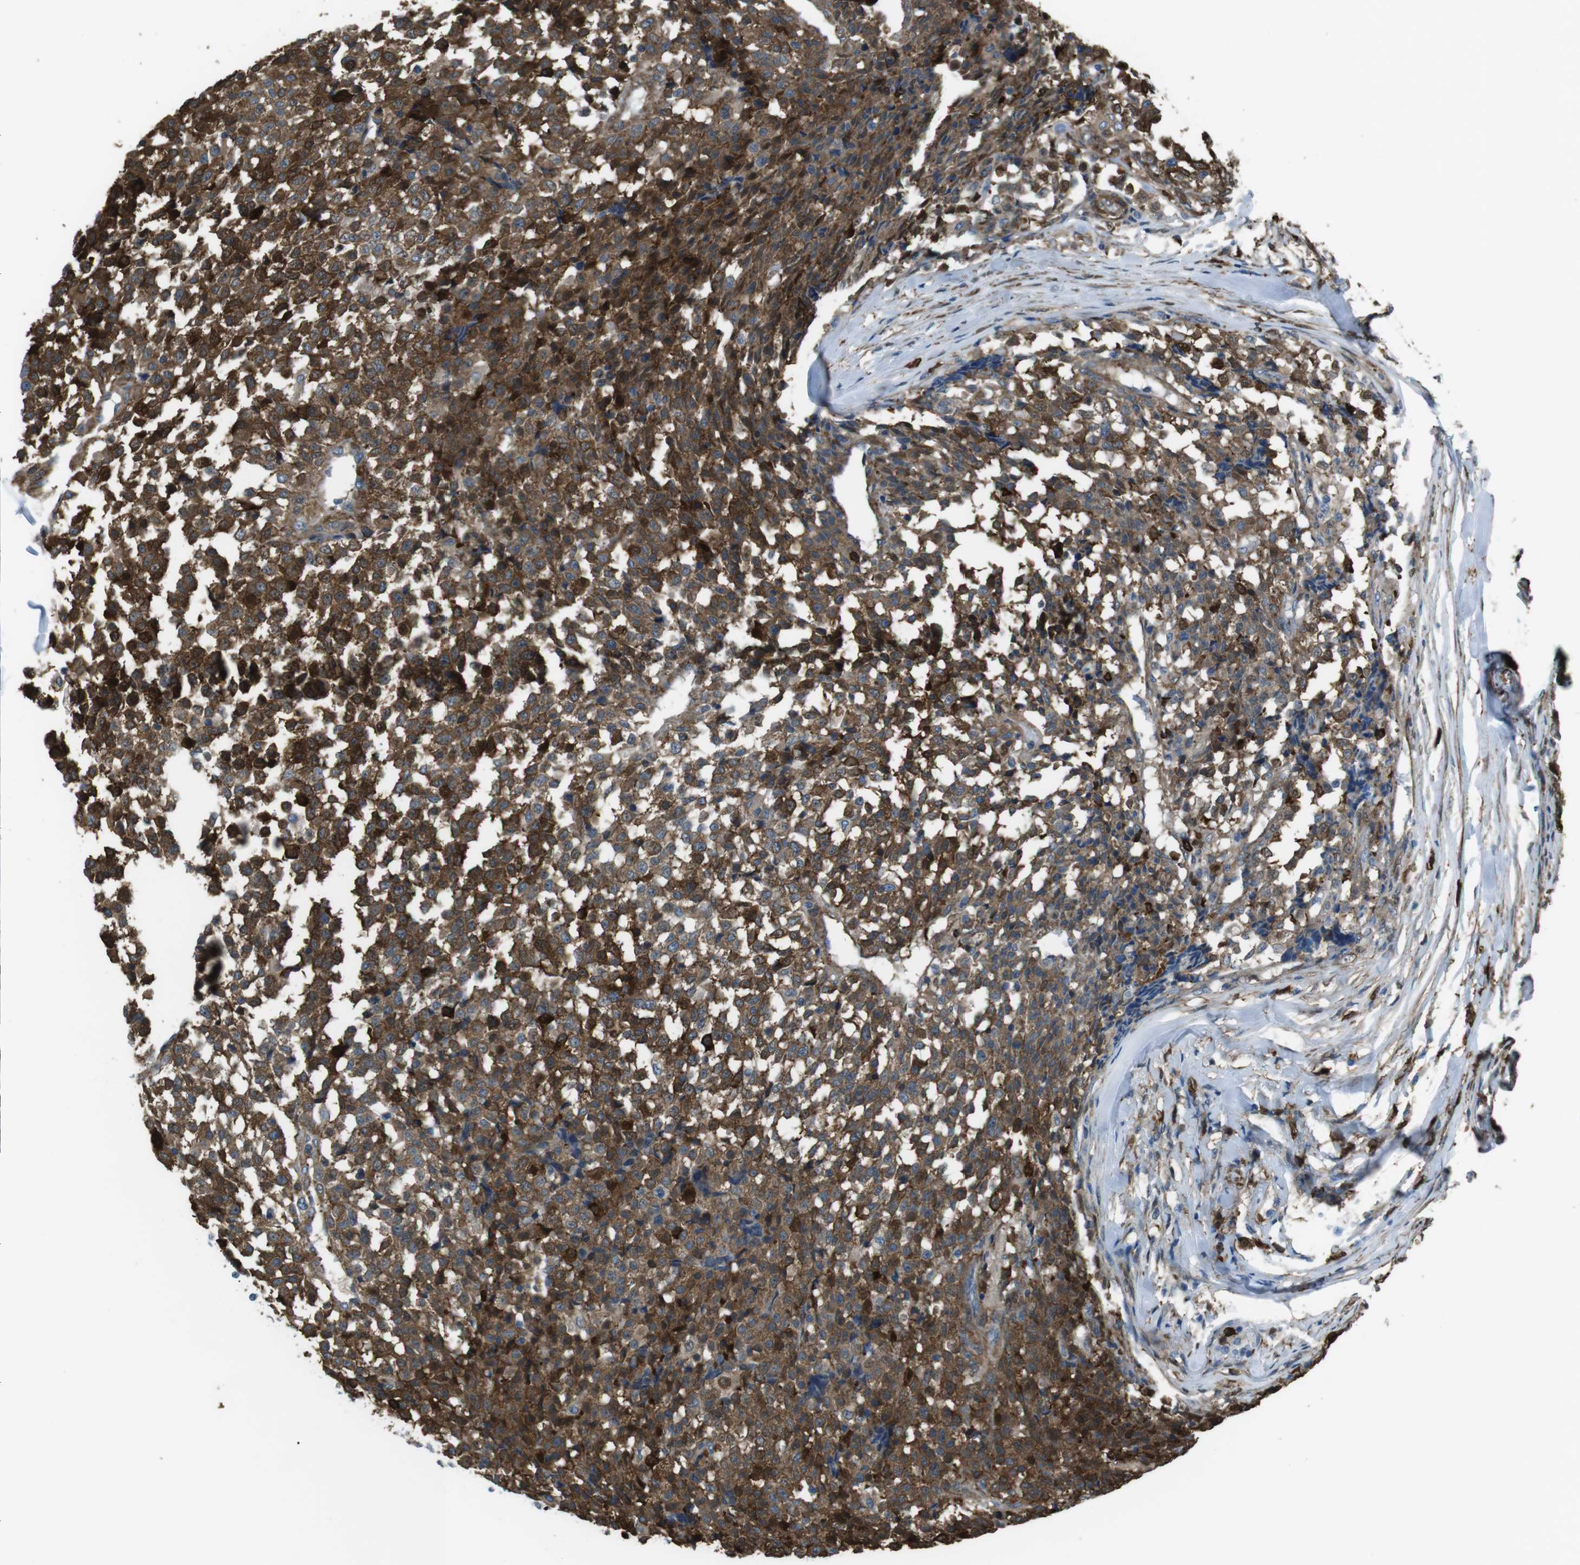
{"staining": {"intensity": "moderate", "quantity": ">75%", "location": "cytoplasmic/membranous"}, "tissue": "testis cancer", "cell_type": "Tumor cells", "image_type": "cancer", "snomed": [{"axis": "morphology", "description": "Seminoma, NOS"}, {"axis": "topography", "description": "Testis"}], "caption": "Testis cancer (seminoma) was stained to show a protein in brown. There is medium levels of moderate cytoplasmic/membranous expression in approximately >75% of tumor cells. (brown staining indicates protein expression, while blue staining denotes nuclei).", "gene": "SFT2D1", "patient": {"sex": "male", "age": 59}}